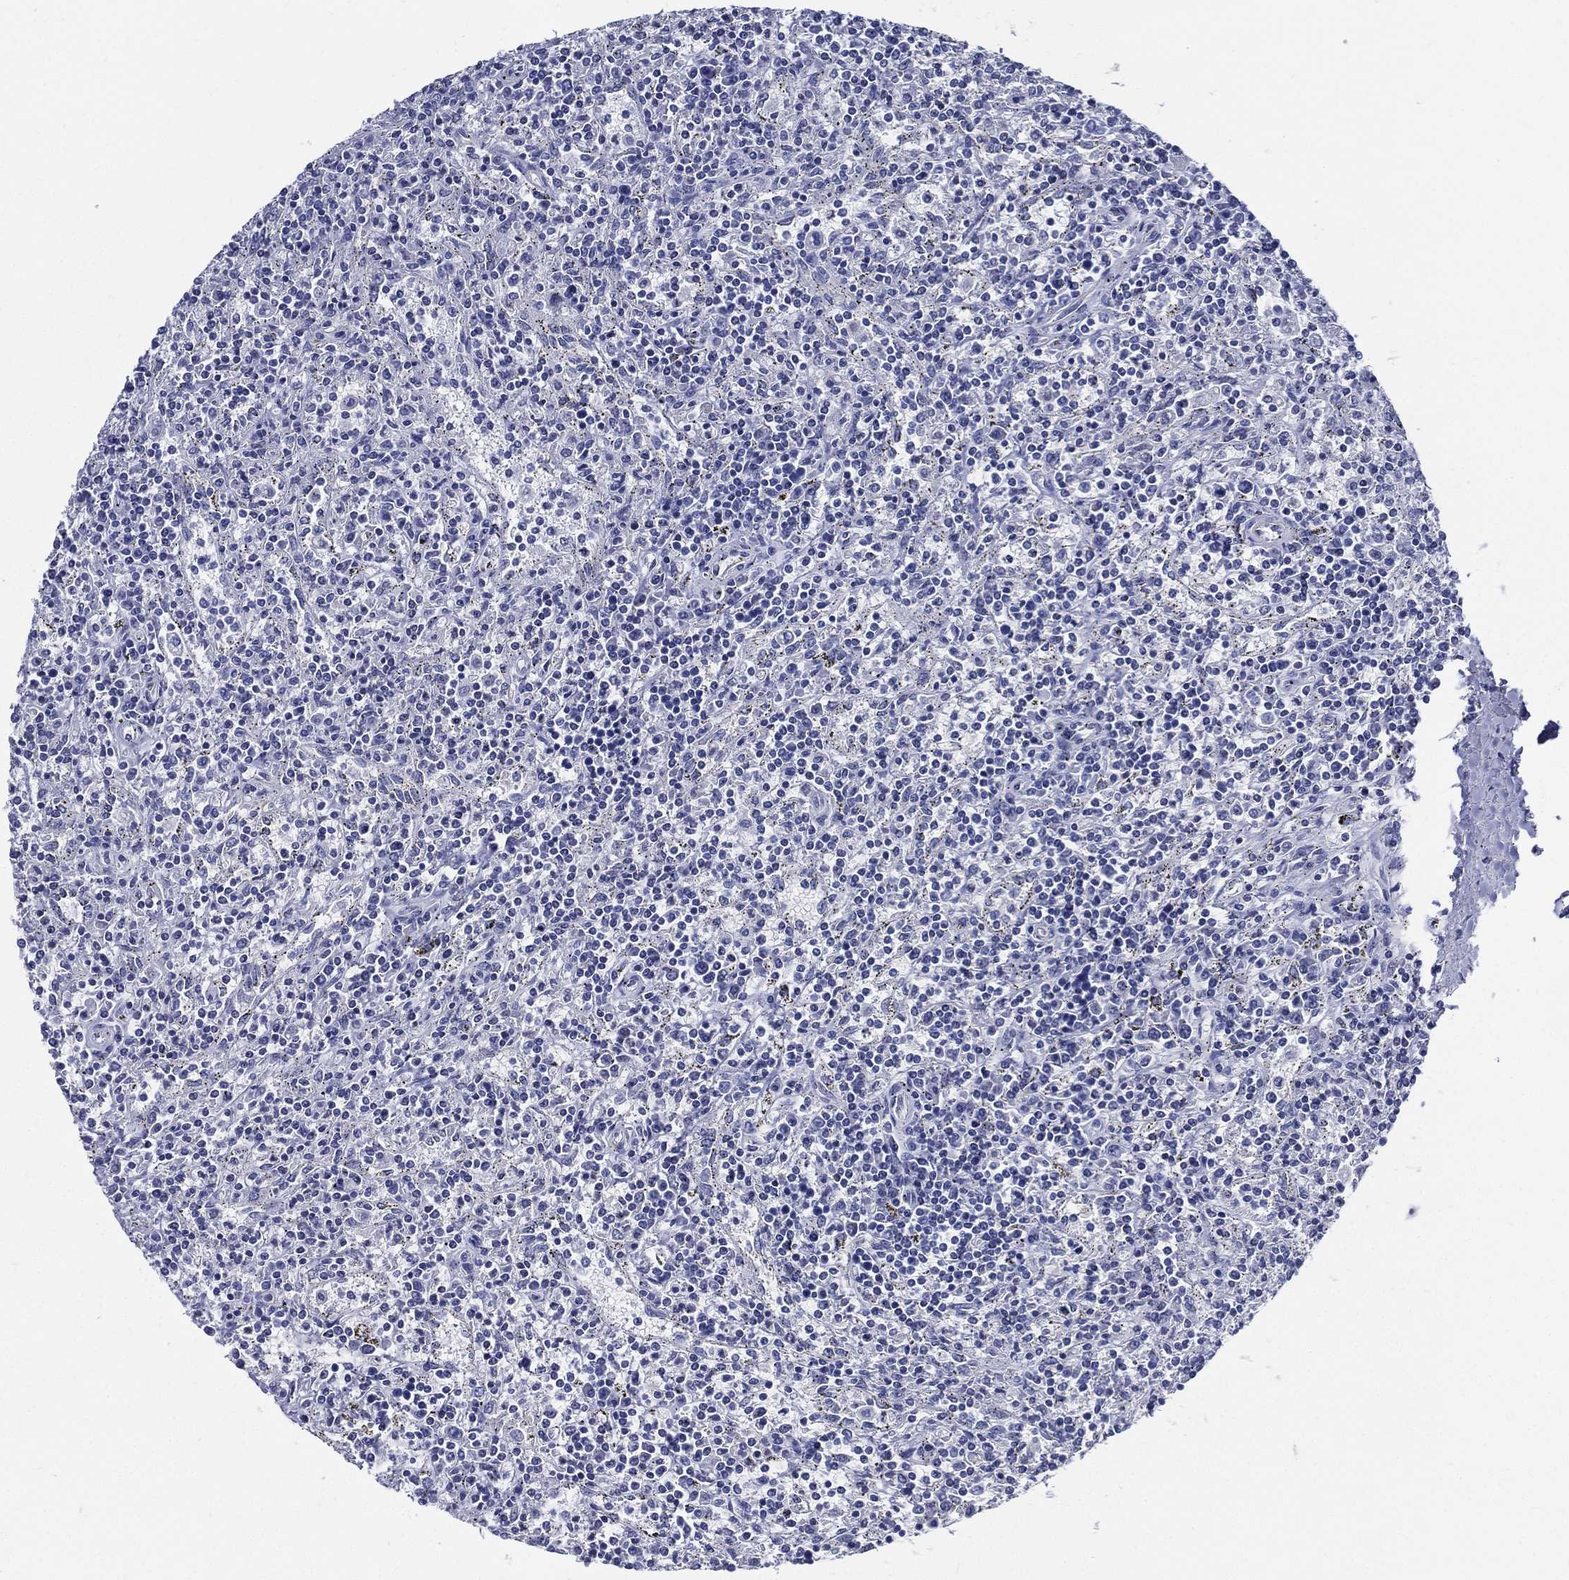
{"staining": {"intensity": "negative", "quantity": "none", "location": "none"}, "tissue": "lymphoma", "cell_type": "Tumor cells", "image_type": "cancer", "snomed": [{"axis": "morphology", "description": "Malignant lymphoma, non-Hodgkin's type, Low grade"}, {"axis": "topography", "description": "Spleen"}], "caption": "Human low-grade malignant lymphoma, non-Hodgkin's type stained for a protein using immunohistochemistry displays no expression in tumor cells.", "gene": "NEDD9", "patient": {"sex": "male", "age": 62}}